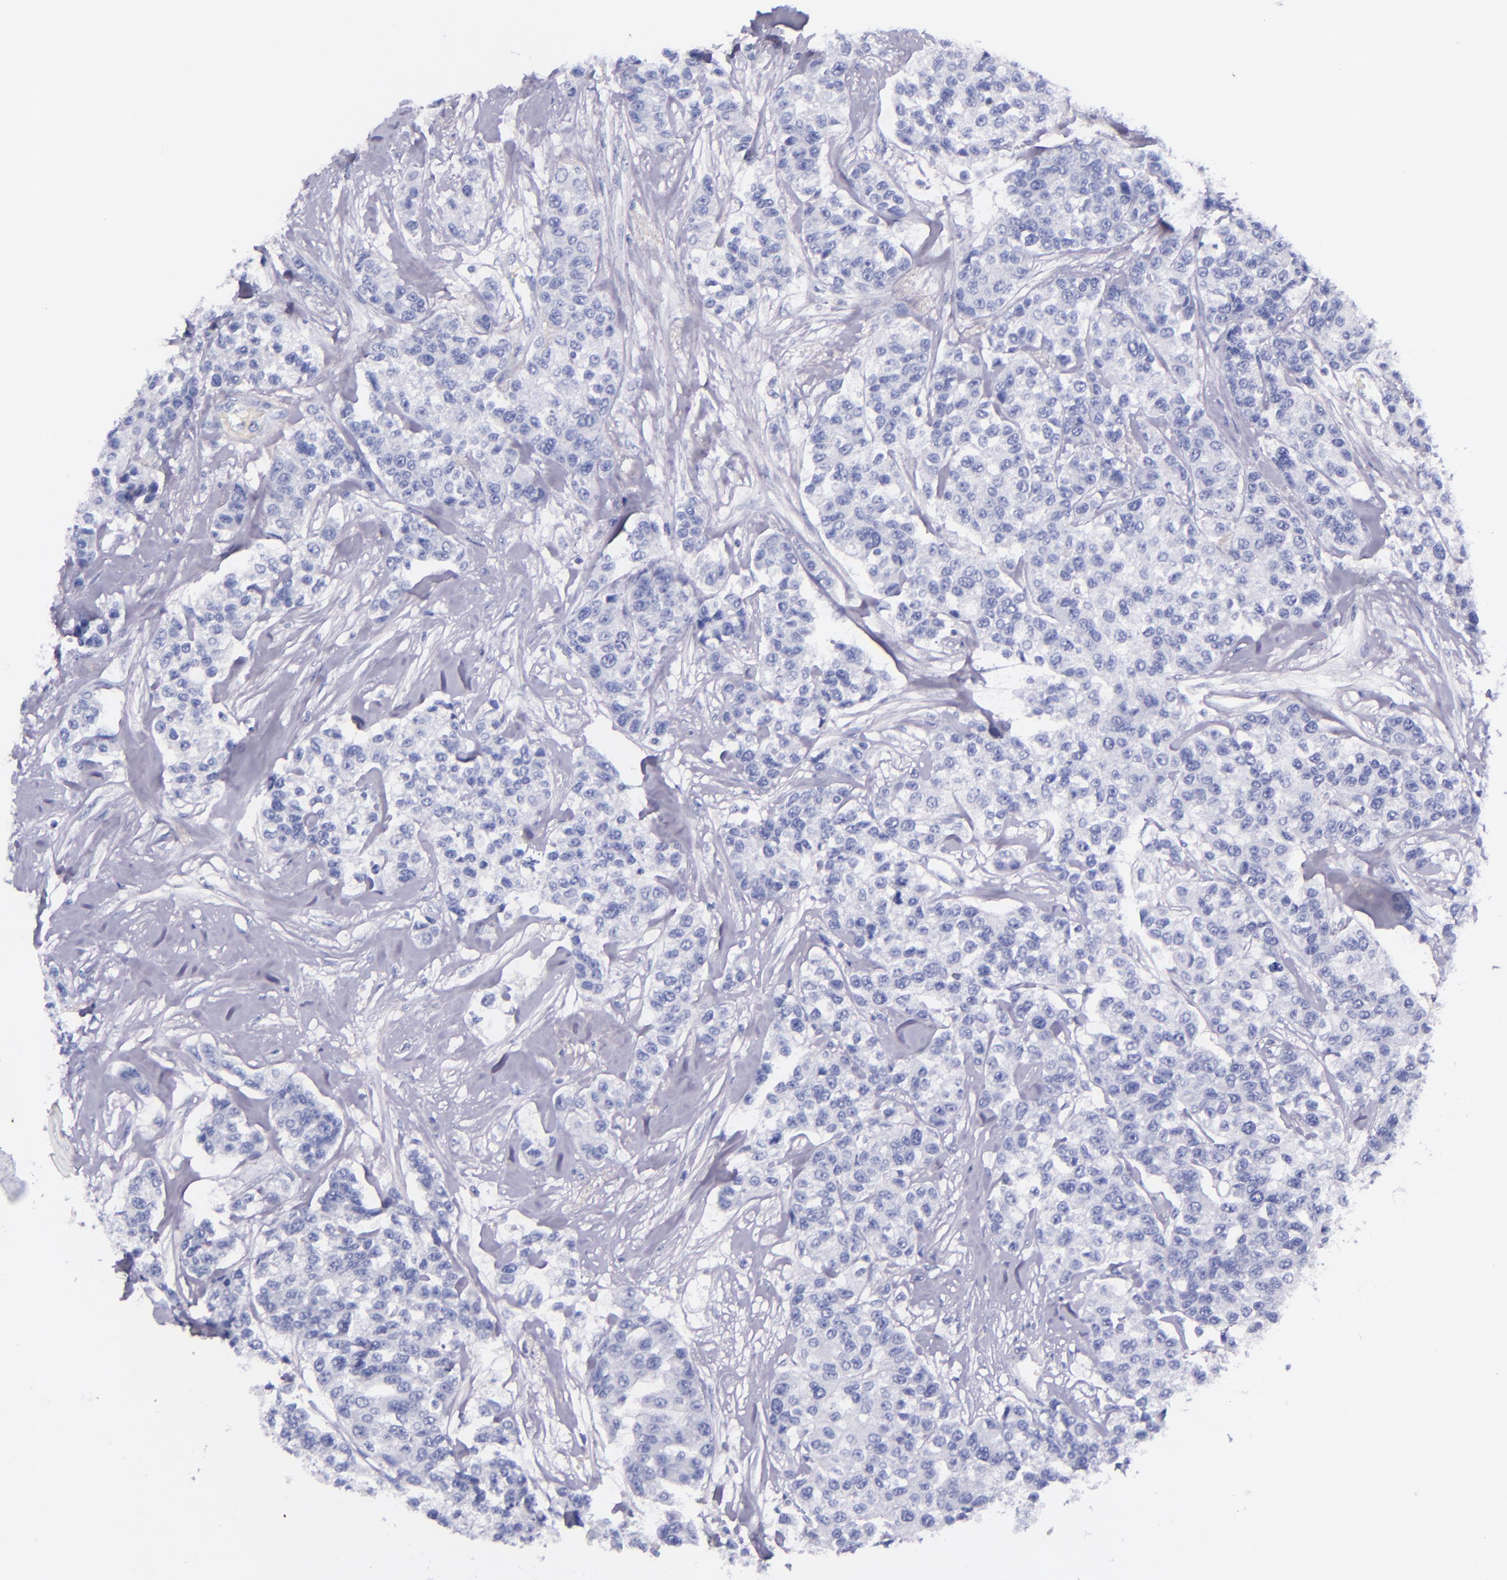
{"staining": {"intensity": "negative", "quantity": "none", "location": "none"}, "tissue": "breast cancer", "cell_type": "Tumor cells", "image_type": "cancer", "snomed": [{"axis": "morphology", "description": "Duct carcinoma"}, {"axis": "topography", "description": "Breast"}], "caption": "The immunohistochemistry histopathology image has no significant staining in tumor cells of infiltrating ductal carcinoma (breast) tissue.", "gene": "LAG3", "patient": {"sex": "female", "age": 51}}